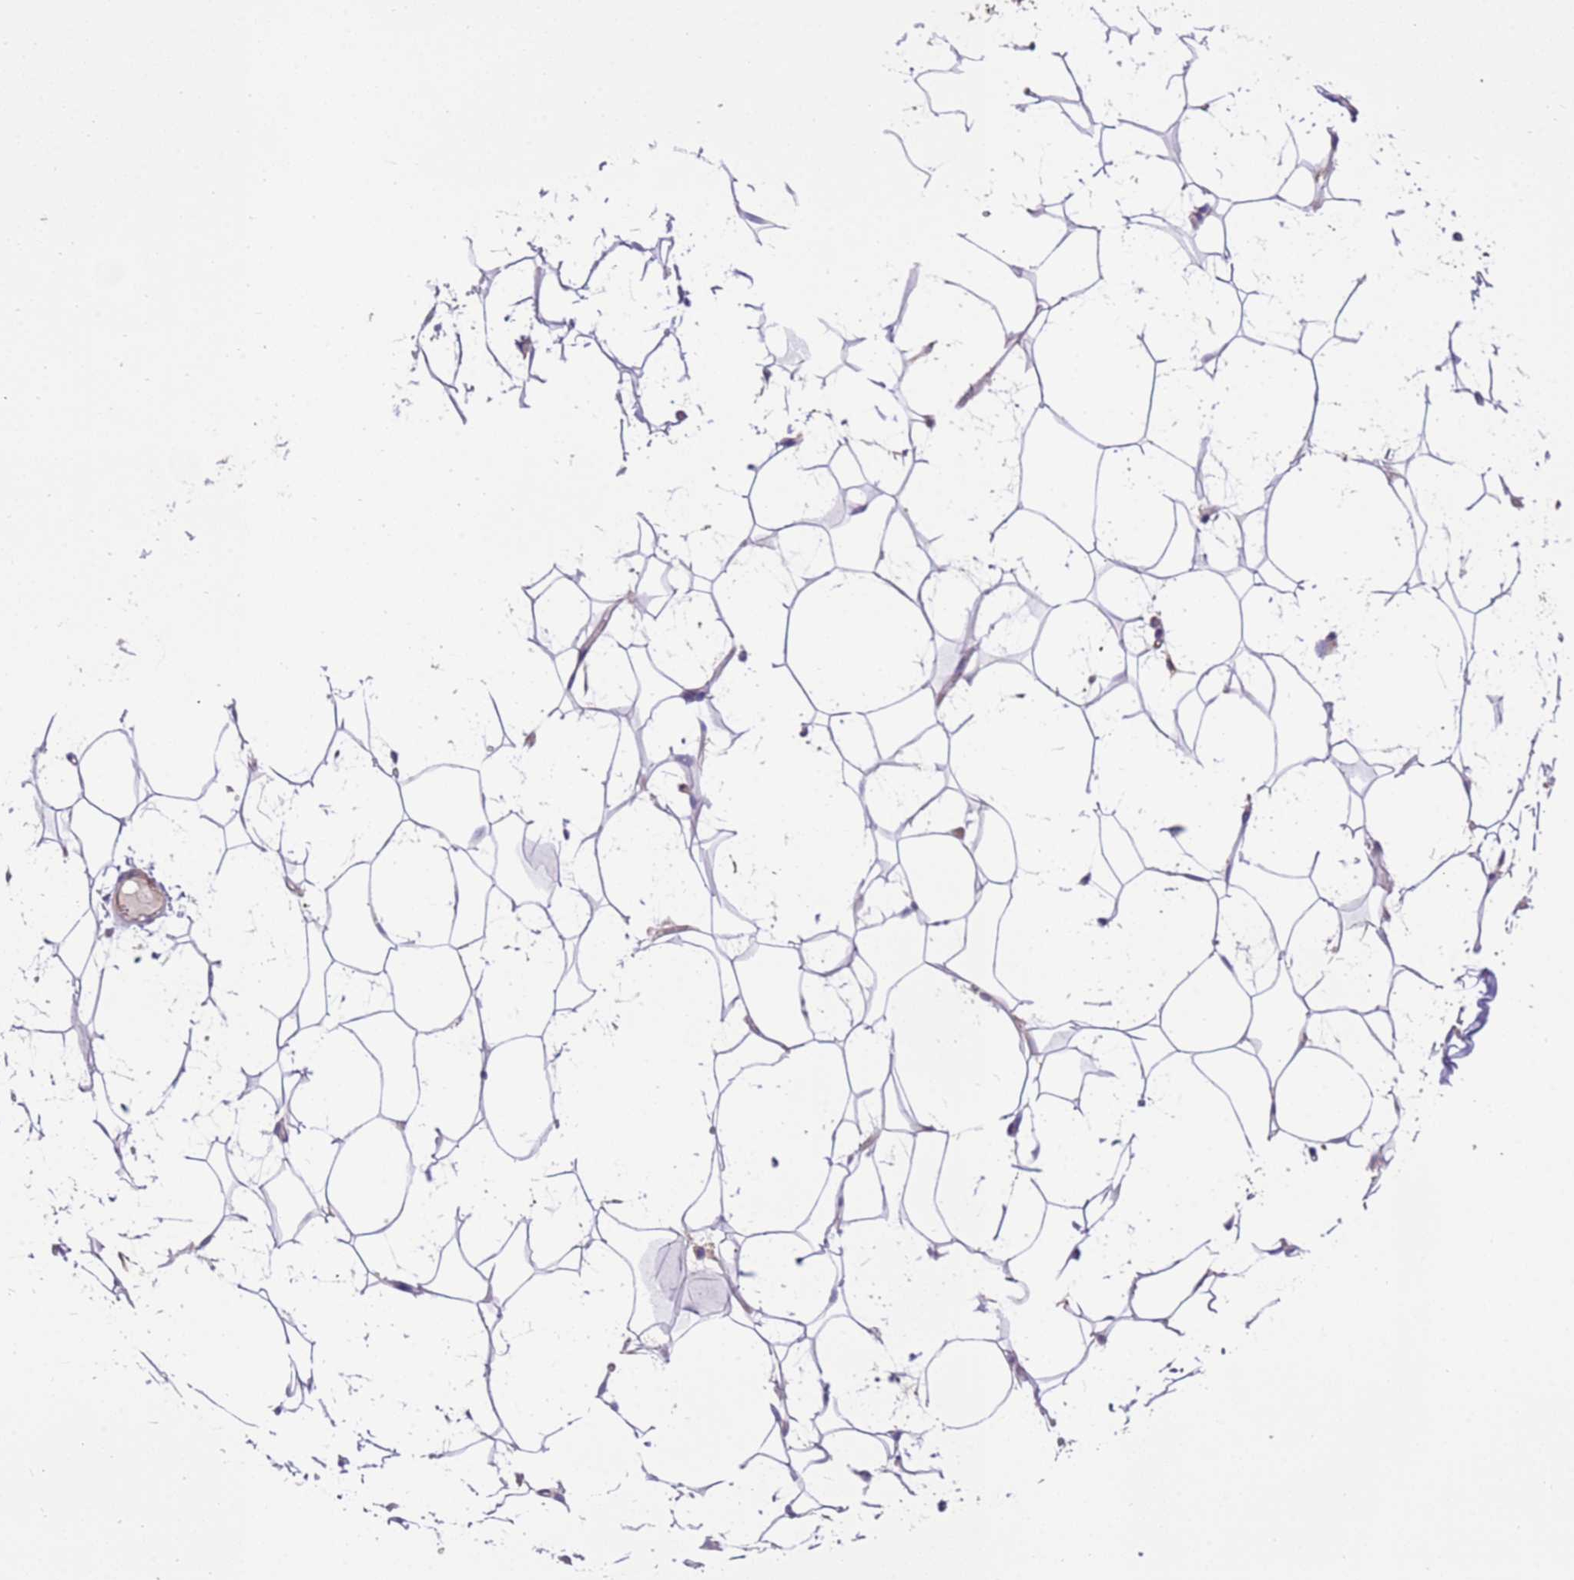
{"staining": {"intensity": "negative", "quantity": "none", "location": "none"}, "tissue": "adipose tissue", "cell_type": "Adipocytes", "image_type": "normal", "snomed": [{"axis": "morphology", "description": "Normal tissue, NOS"}, {"axis": "topography", "description": "Breast"}], "caption": "DAB (3,3'-diaminobenzidine) immunohistochemical staining of benign human adipose tissue displays no significant positivity in adipocytes. (DAB immunohistochemistry with hematoxylin counter stain).", "gene": "NAALADL1", "patient": {"sex": "female", "age": 26}}